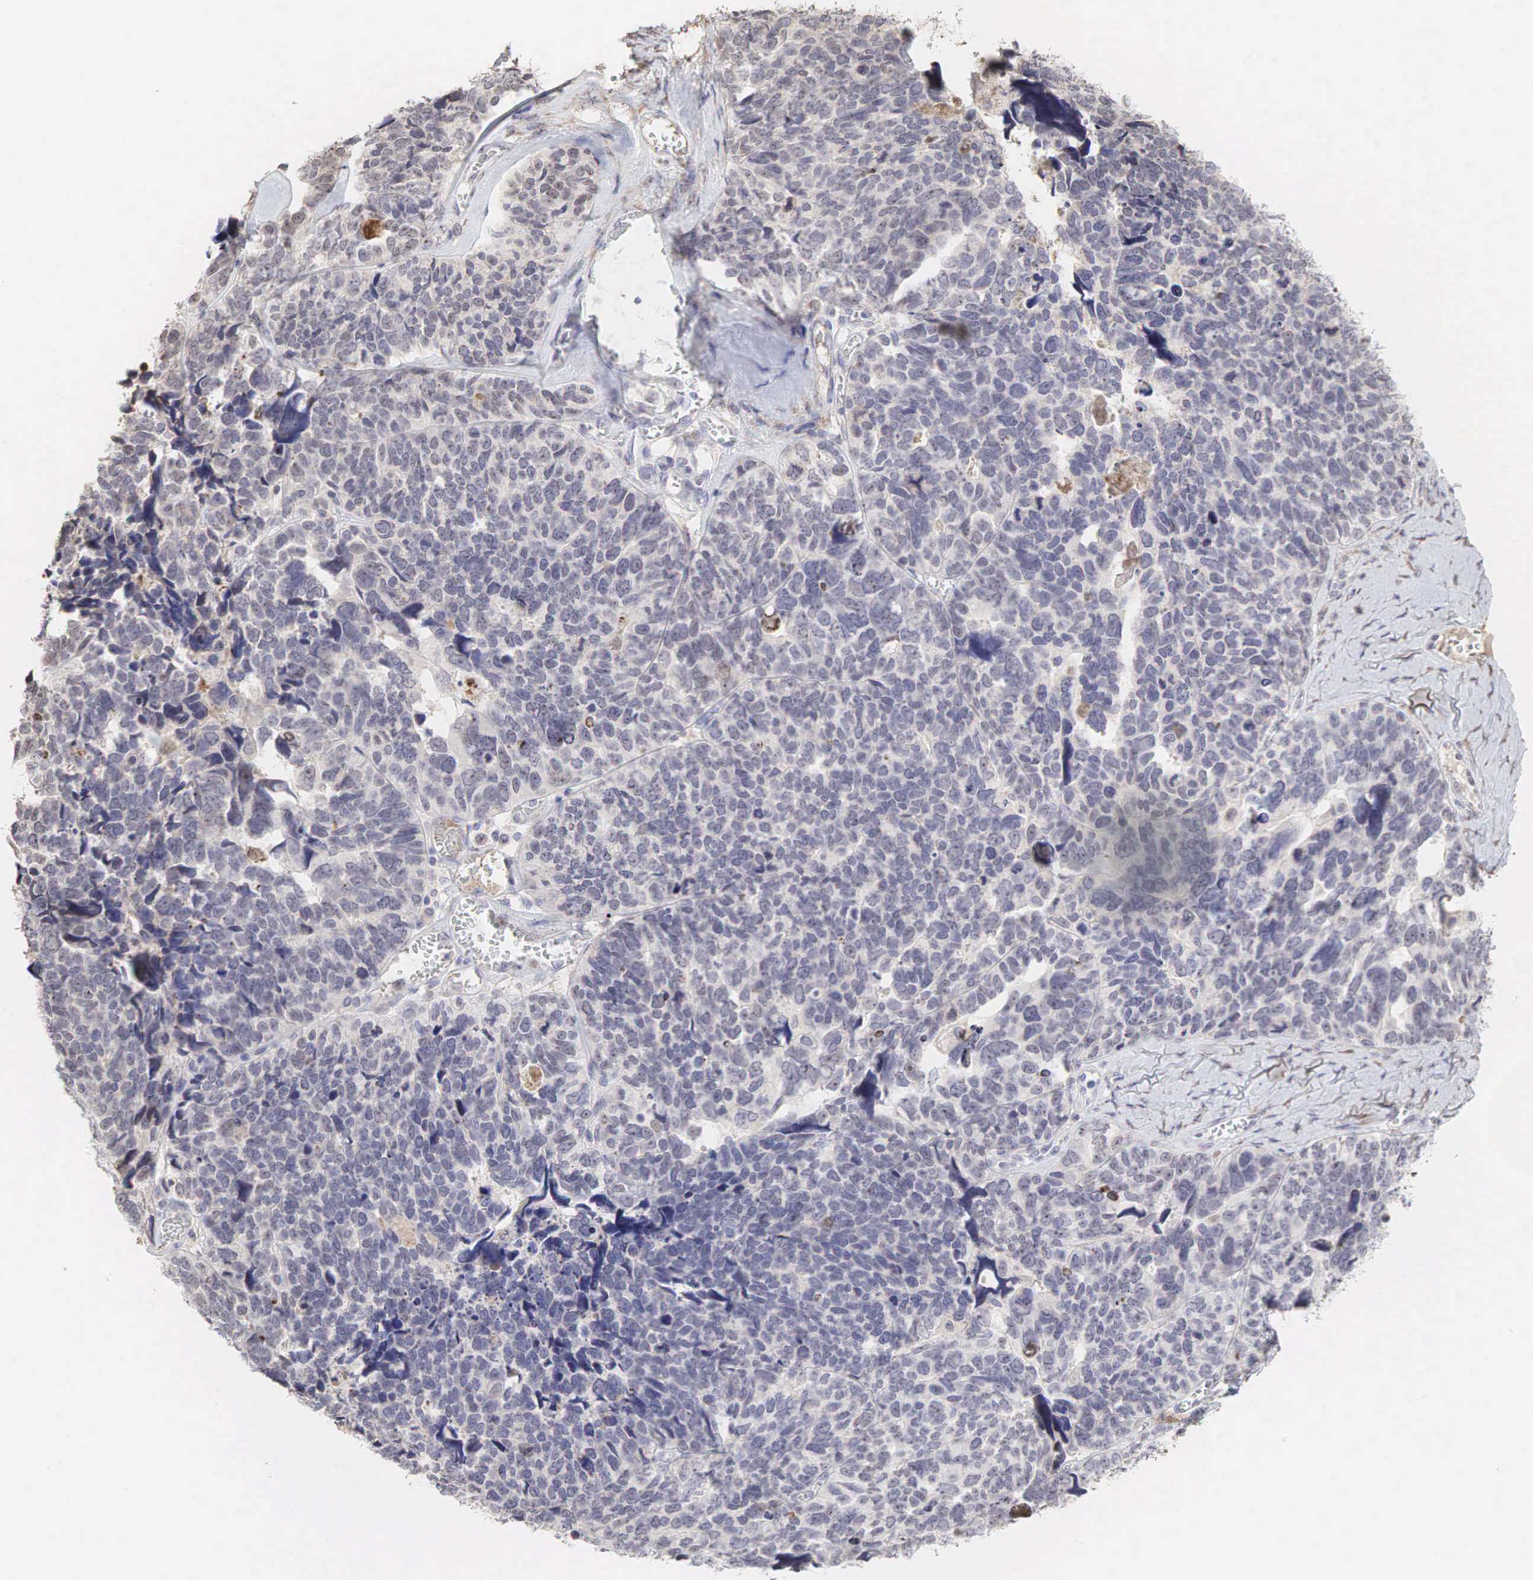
{"staining": {"intensity": "negative", "quantity": "none", "location": "none"}, "tissue": "ovarian cancer", "cell_type": "Tumor cells", "image_type": "cancer", "snomed": [{"axis": "morphology", "description": "Cystadenocarcinoma, serous, NOS"}, {"axis": "topography", "description": "Ovary"}], "caption": "Immunohistochemical staining of ovarian serous cystadenocarcinoma exhibits no significant positivity in tumor cells. (DAB immunohistochemistry, high magnification).", "gene": "DKC1", "patient": {"sex": "female", "age": 77}}